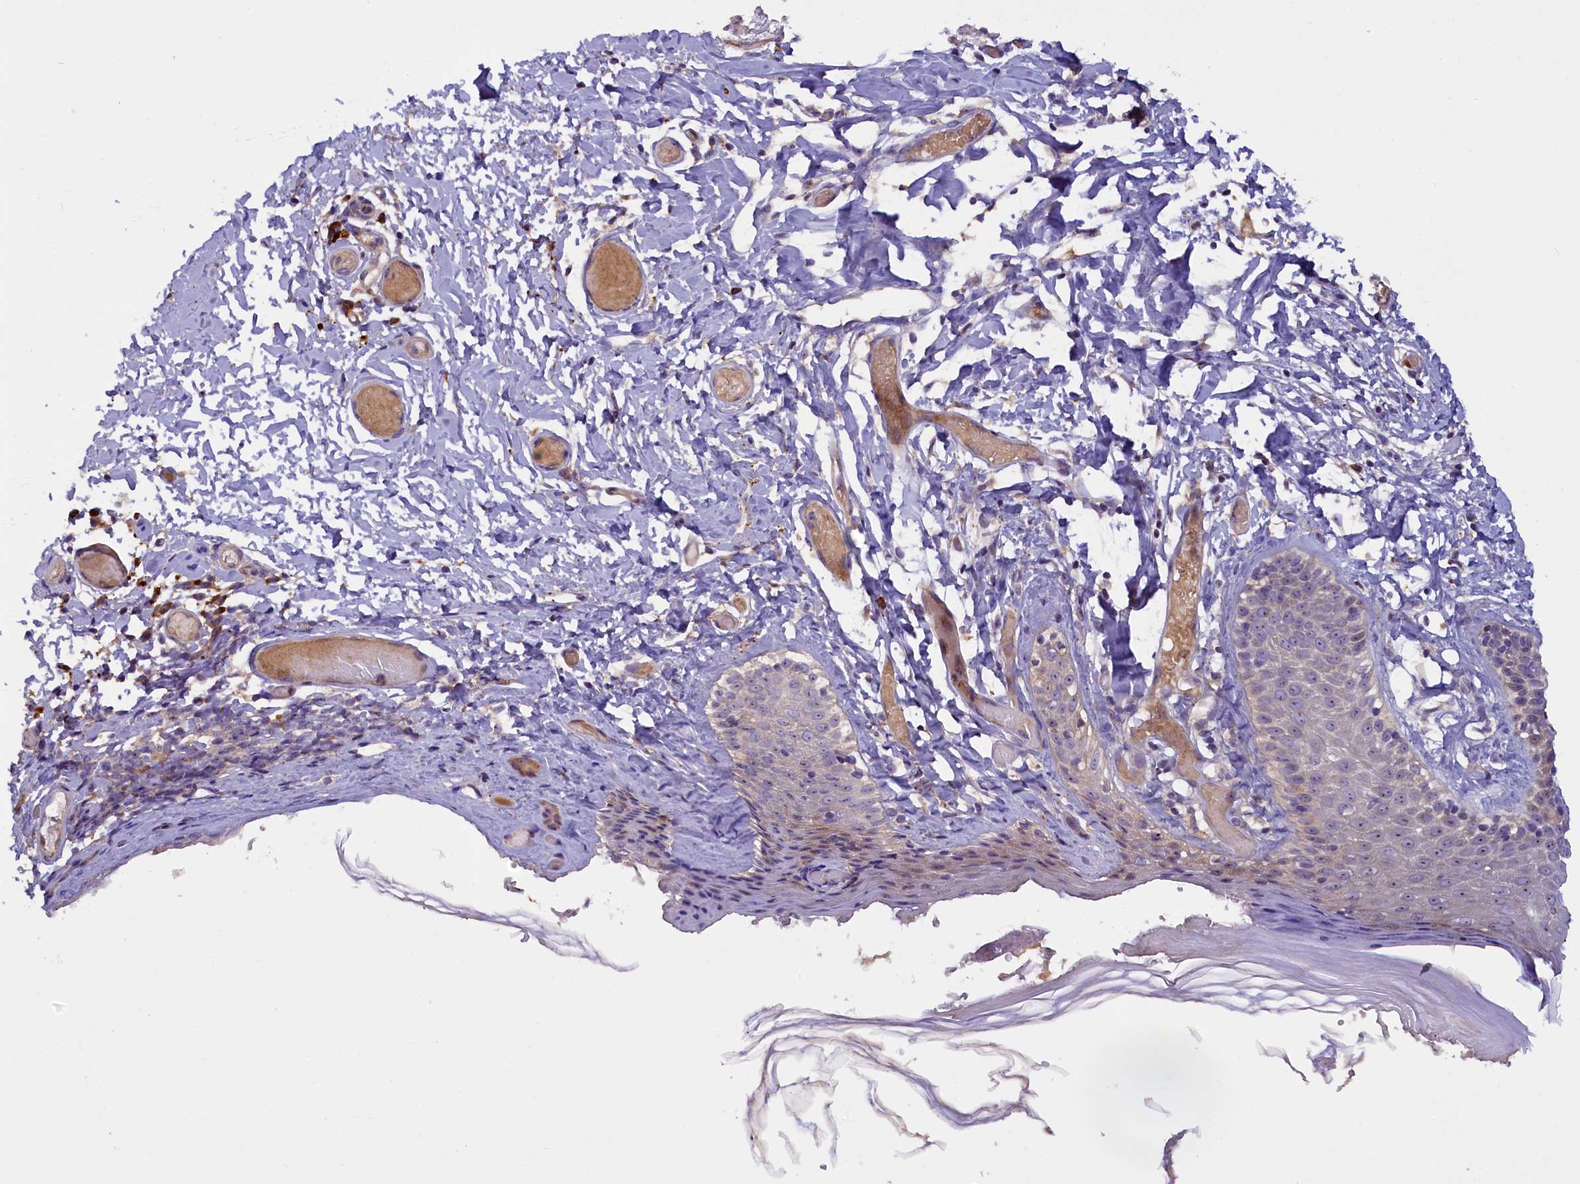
{"staining": {"intensity": "moderate", "quantity": ">75%", "location": "cytoplasmic/membranous,nuclear"}, "tissue": "skin", "cell_type": "Epidermal cells", "image_type": "normal", "snomed": [{"axis": "morphology", "description": "Normal tissue, NOS"}, {"axis": "topography", "description": "Adipose tissue"}, {"axis": "topography", "description": "Vascular tissue"}, {"axis": "topography", "description": "Vulva"}, {"axis": "topography", "description": "Peripheral nerve tissue"}], "caption": "Epidermal cells show moderate cytoplasmic/membranous,nuclear positivity in approximately >75% of cells in unremarkable skin. (Brightfield microscopy of DAB IHC at high magnification).", "gene": "FRY", "patient": {"sex": "female", "age": 86}}